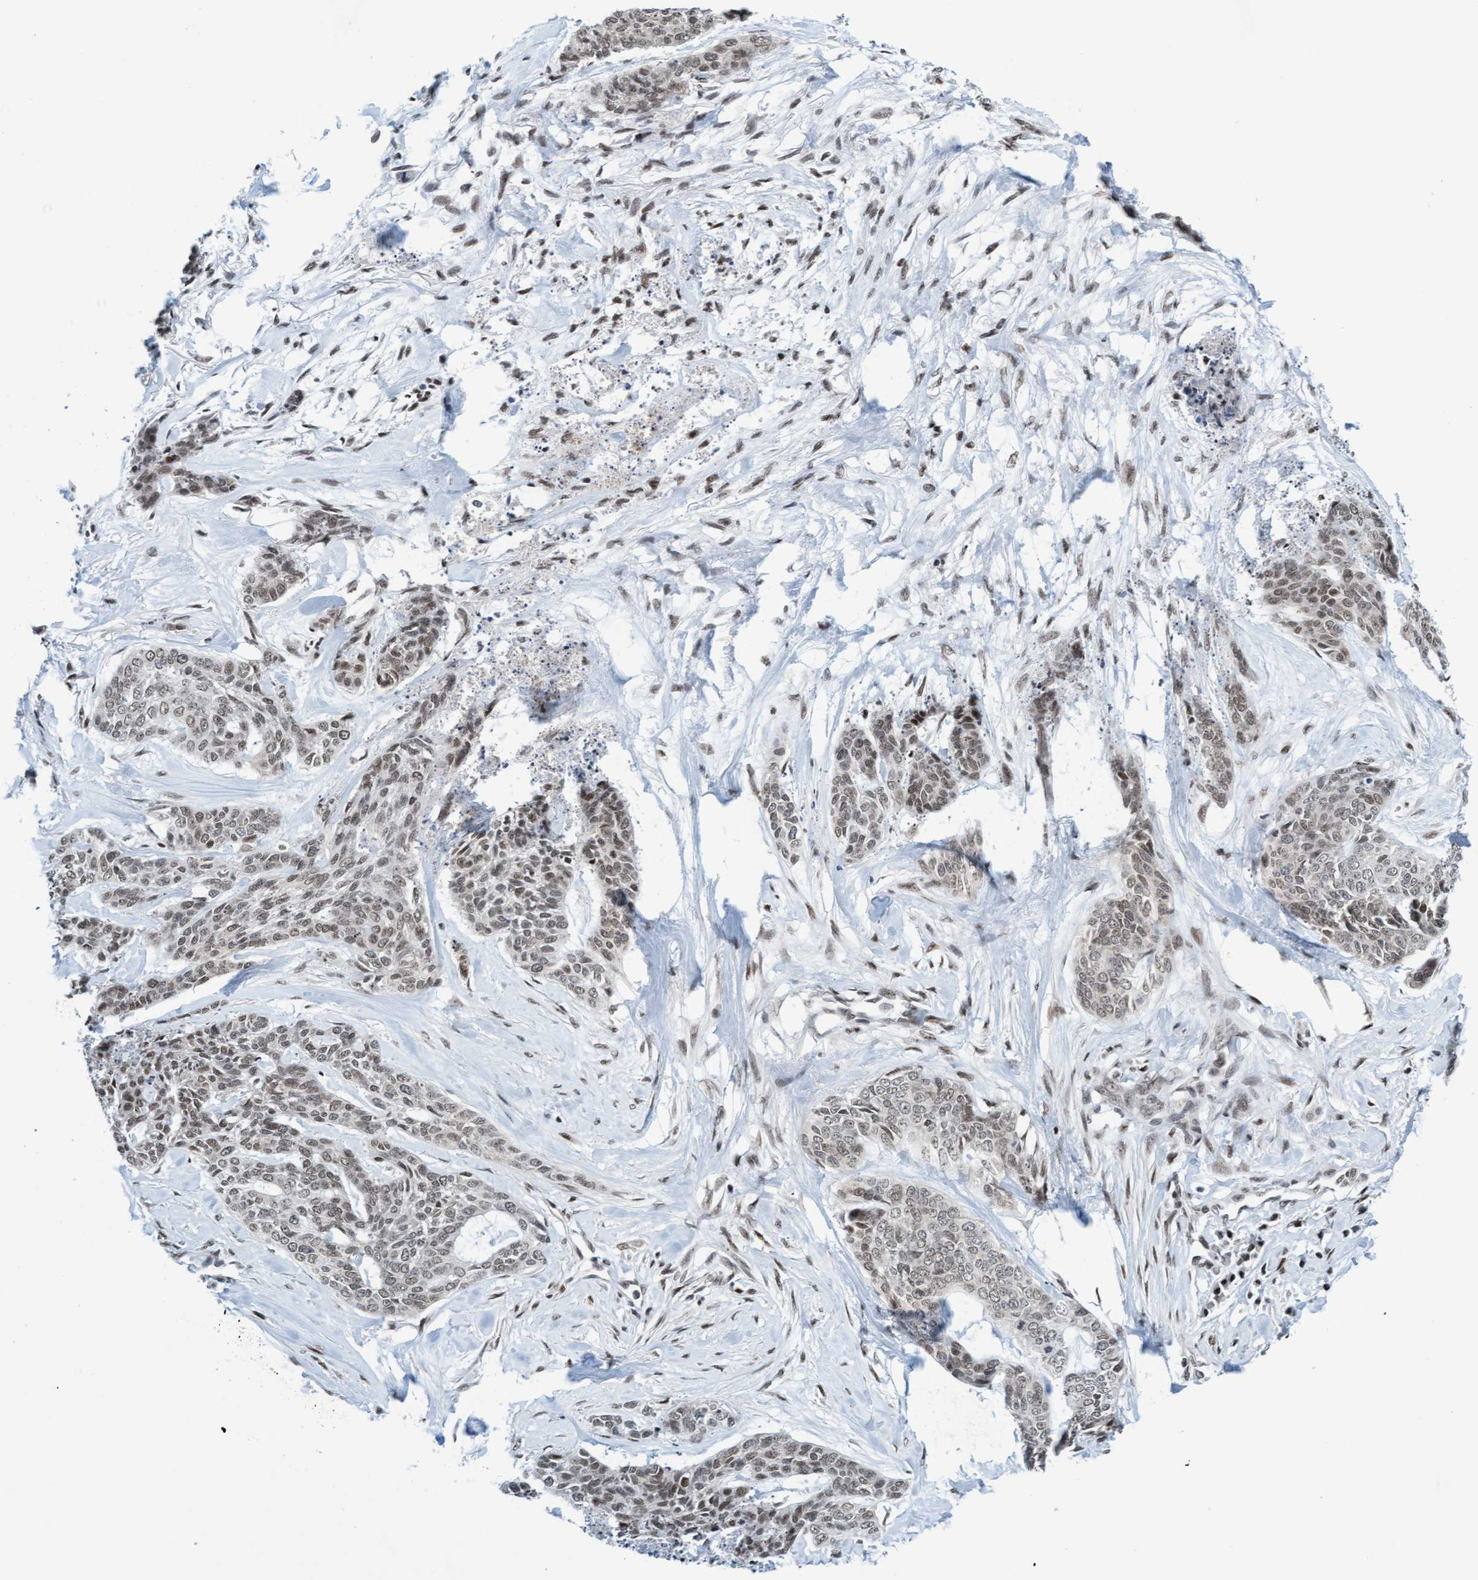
{"staining": {"intensity": "weak", "quantity": ">75%", "location": "nuclear"}, "tissue": "skin cancer", "cell_type": "Tumor cells", "image_type": "cancer", "snomed": [{"axis": "morphology", "description": "Basal cell carcinoma"}, {"axis": "topography", "description": "Skin"}], "caption": "Basal cell carcinoma (skin) tissue demonstrates weak nuclear expression in about >75% of tumor cells, visualized by immunohistochemistry.", "gene": "GLRX2", "patient": {"sex": "female", "age": 64}}